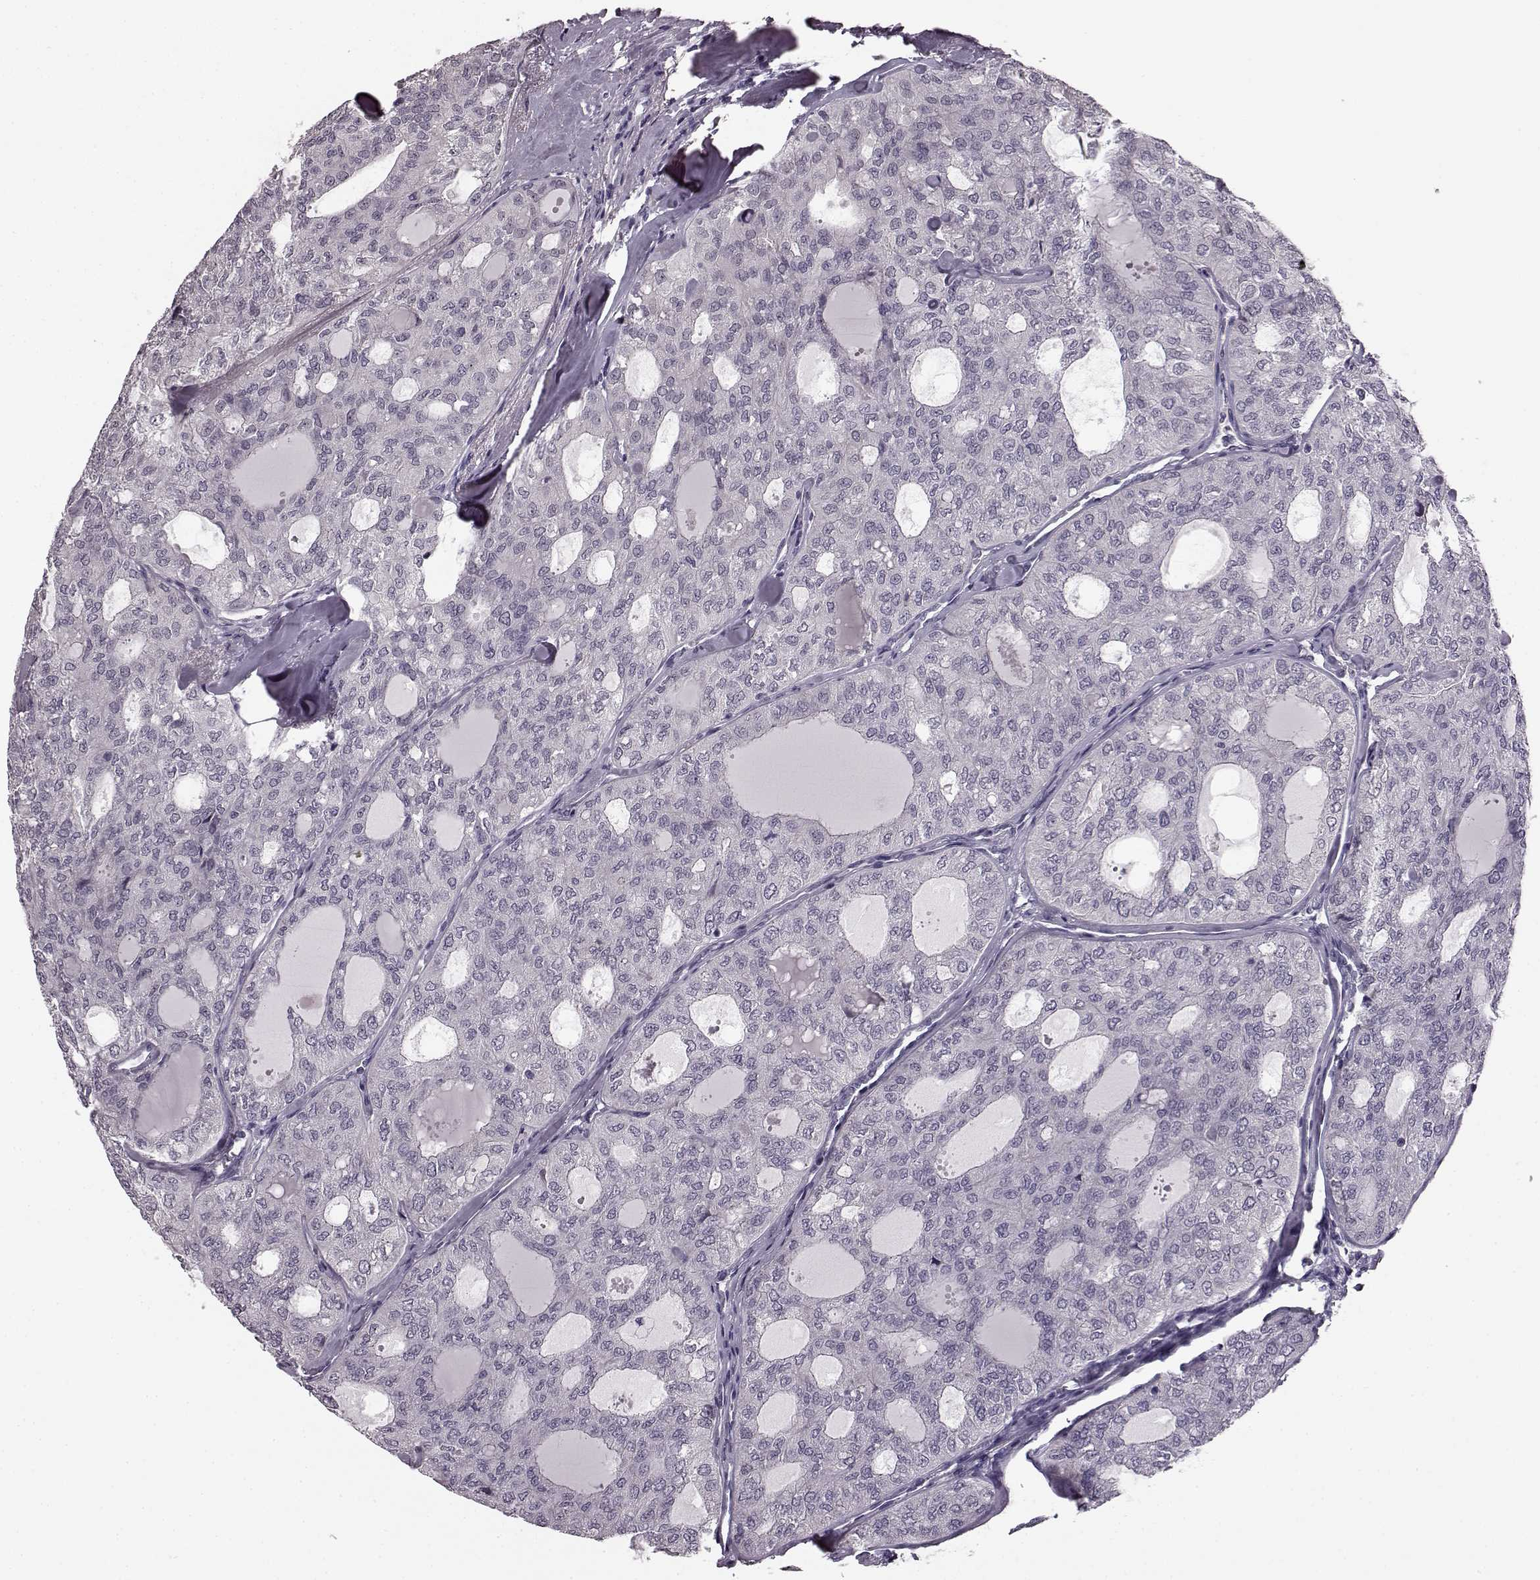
{"staining": {"intensity": "negative", "quantity": "none", "location": "none"}, "tissue": "thyroid cancer", "cell_type": "Tumor cells", "image_type": "cancer", "snomed": [{"axis": "morphology", "description": "Follicular adenoma carcinoma, NOS"}, {"axis": "topography", "description": "Thyroid gland"}], "caption": "Immunohistochemical staining of human thyroid cancer (follicular adenoma carcinoma) reveals no significant positivity in tumor cells. (DAB immunohistochemistry (IHC), high magnification).", "gene": "SLCO3A1", "patient": {"sex": "male", "age": 75}}